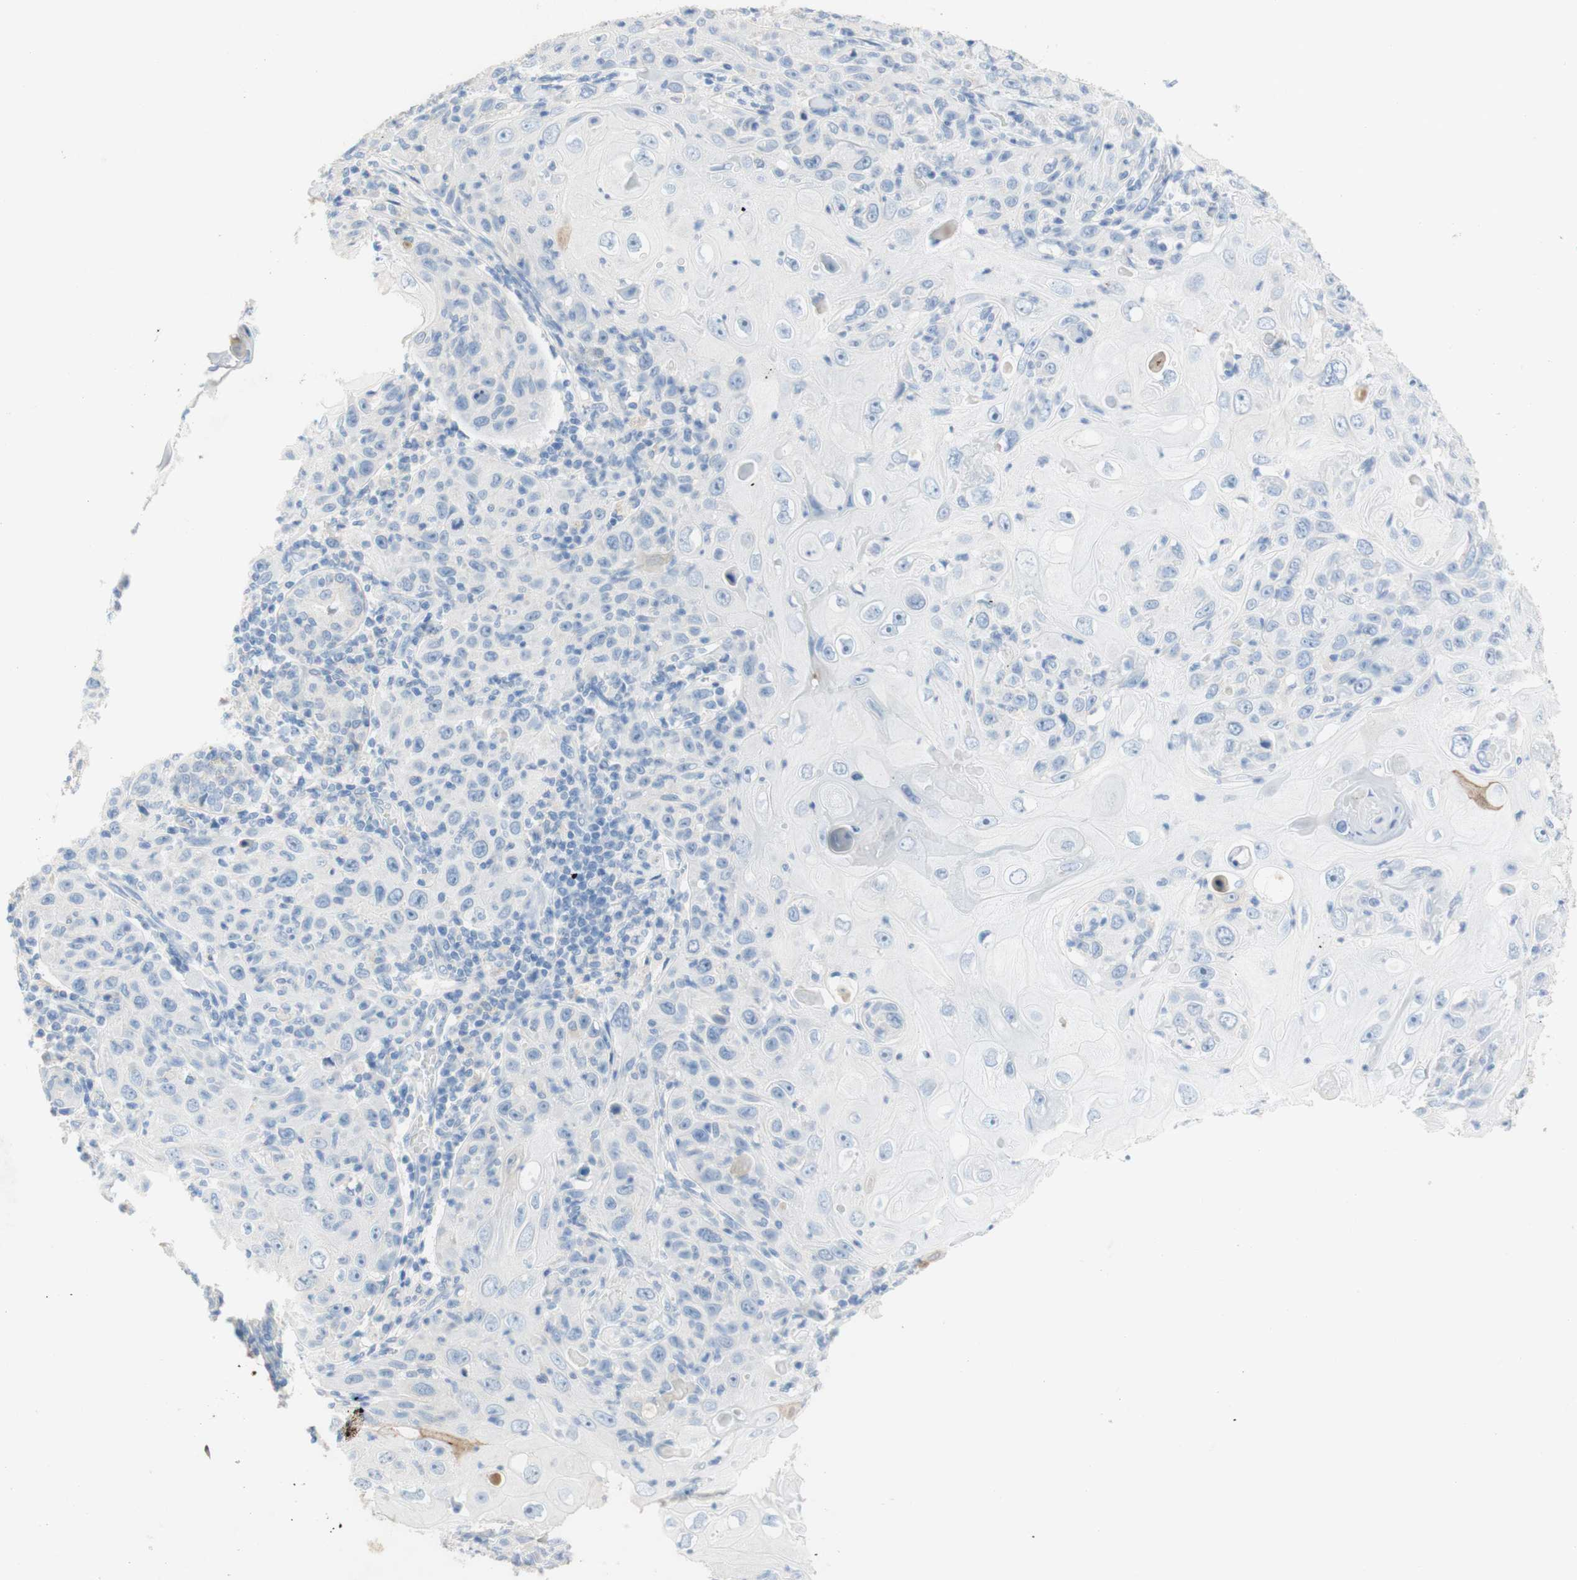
{"staining": {"intensity": "negative", "quantity": "none", "location": "none"}, "tissue": "skin cancer", "cell_type": "Tumor cells", "image_type": "cancer", "snomed": [{"axis": "morphology", "description": "Squamous cell carcinoma, NOS"}, {"axis": "topography", "description": "Skin"}], "caption": "There is no significant expression in tumor cells of skin cancer.", "gene": "POLR2J3", "patient": {"sex": "female", "age": 88}}